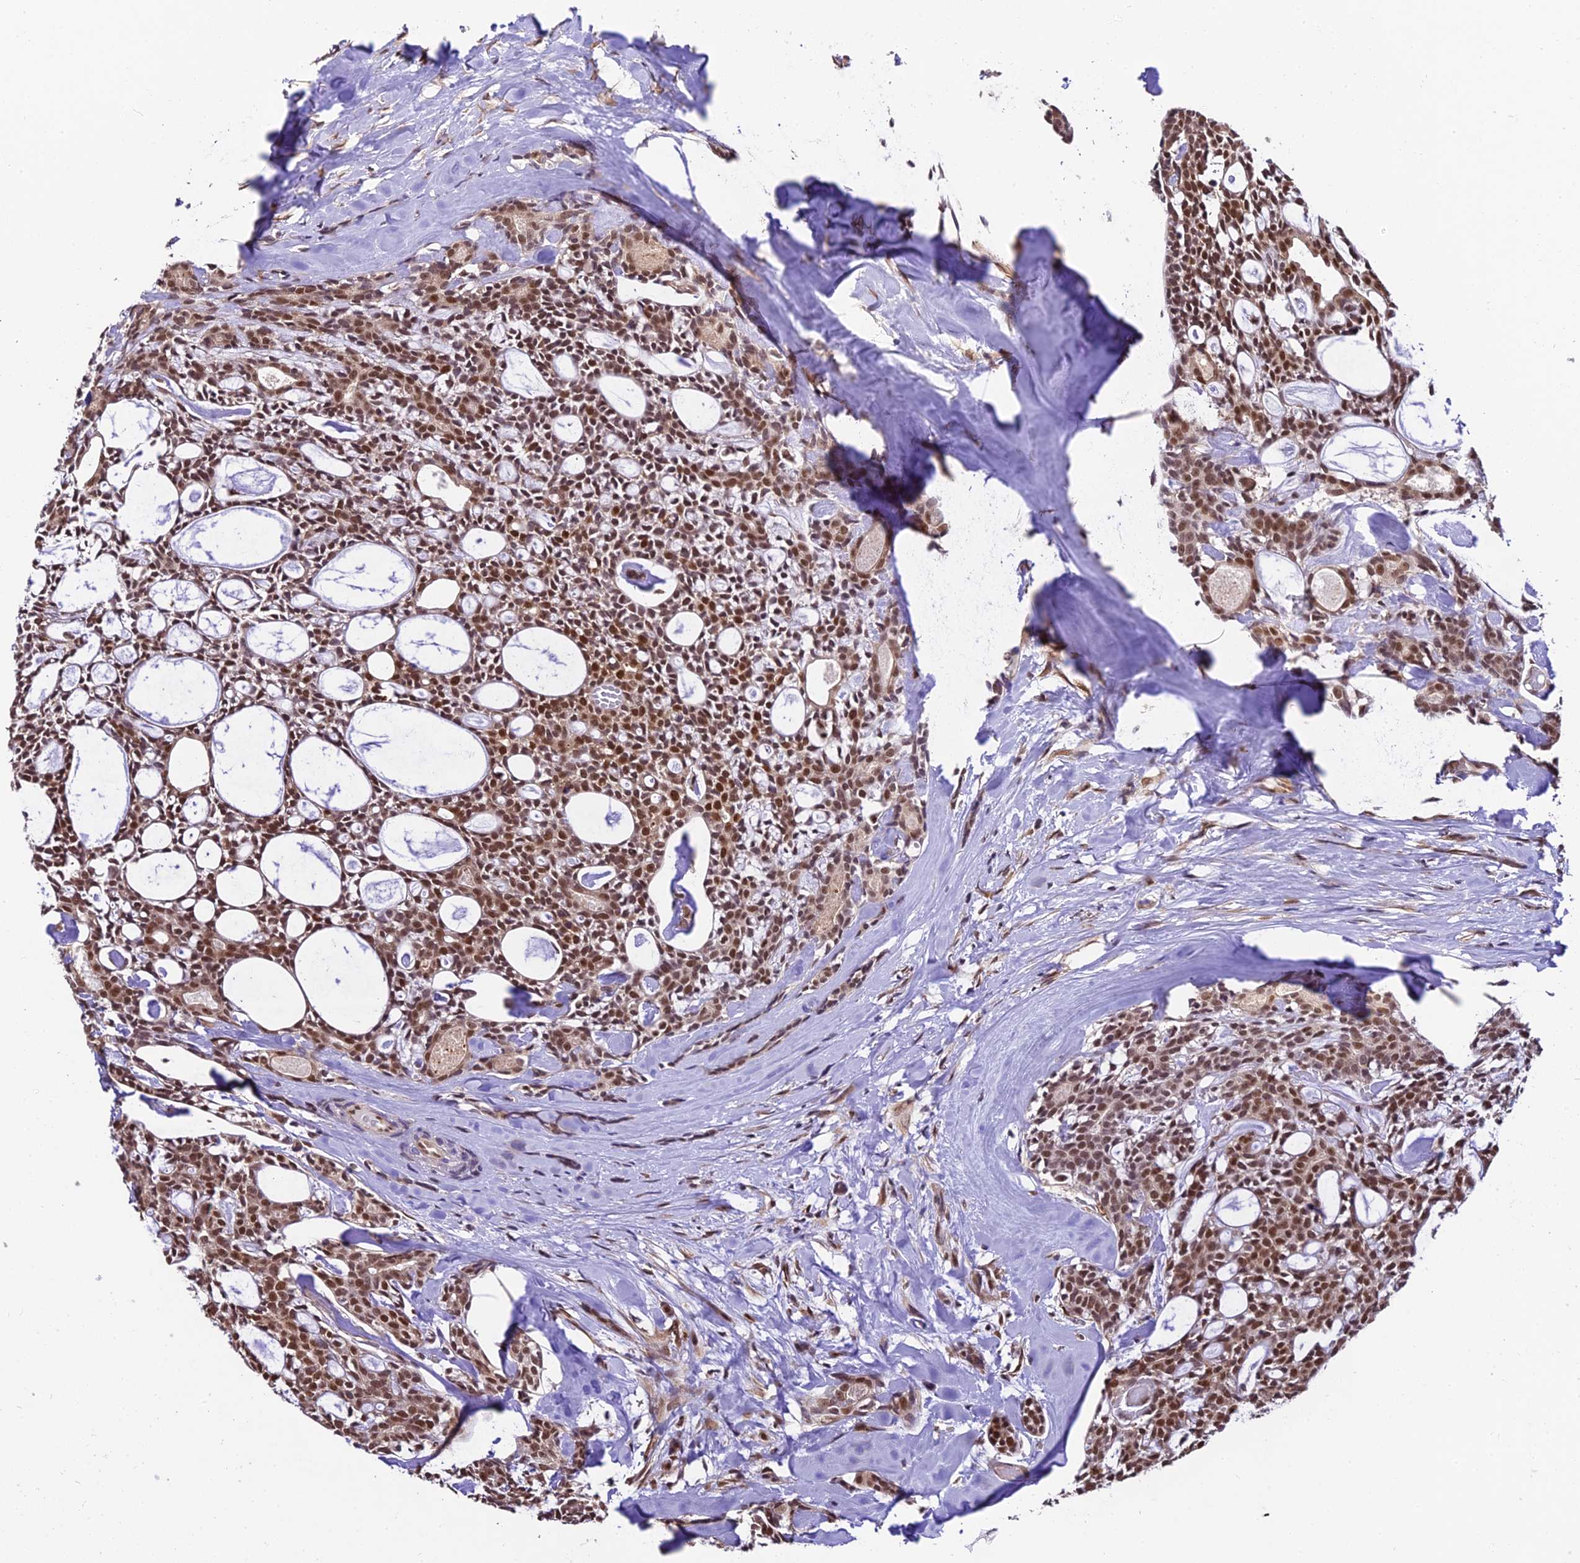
{"staining": {"intensity": "strong", "quantity": ">75%", "location": "nuclear"}, "tissue": "head and neck cancer", "cell_type": "Tumor cells", "image_type": "cancer", "snomed": [{"axis": "morphology", "description": "Adenocarcinoma, NOS"}, {"axis": "topography", "description": "Salivary gland"}, {"axis": "topography", "description": "Head-Neck"}], "caption": "A histopathology image showing strong nuclear positivity in about >75% of tumor cells in head and neck adenocarcinoma, as visualized by brown immunohistochemical staining.", "gene": "TRIM22", "patient": {"sex": "male", "age": 55}}